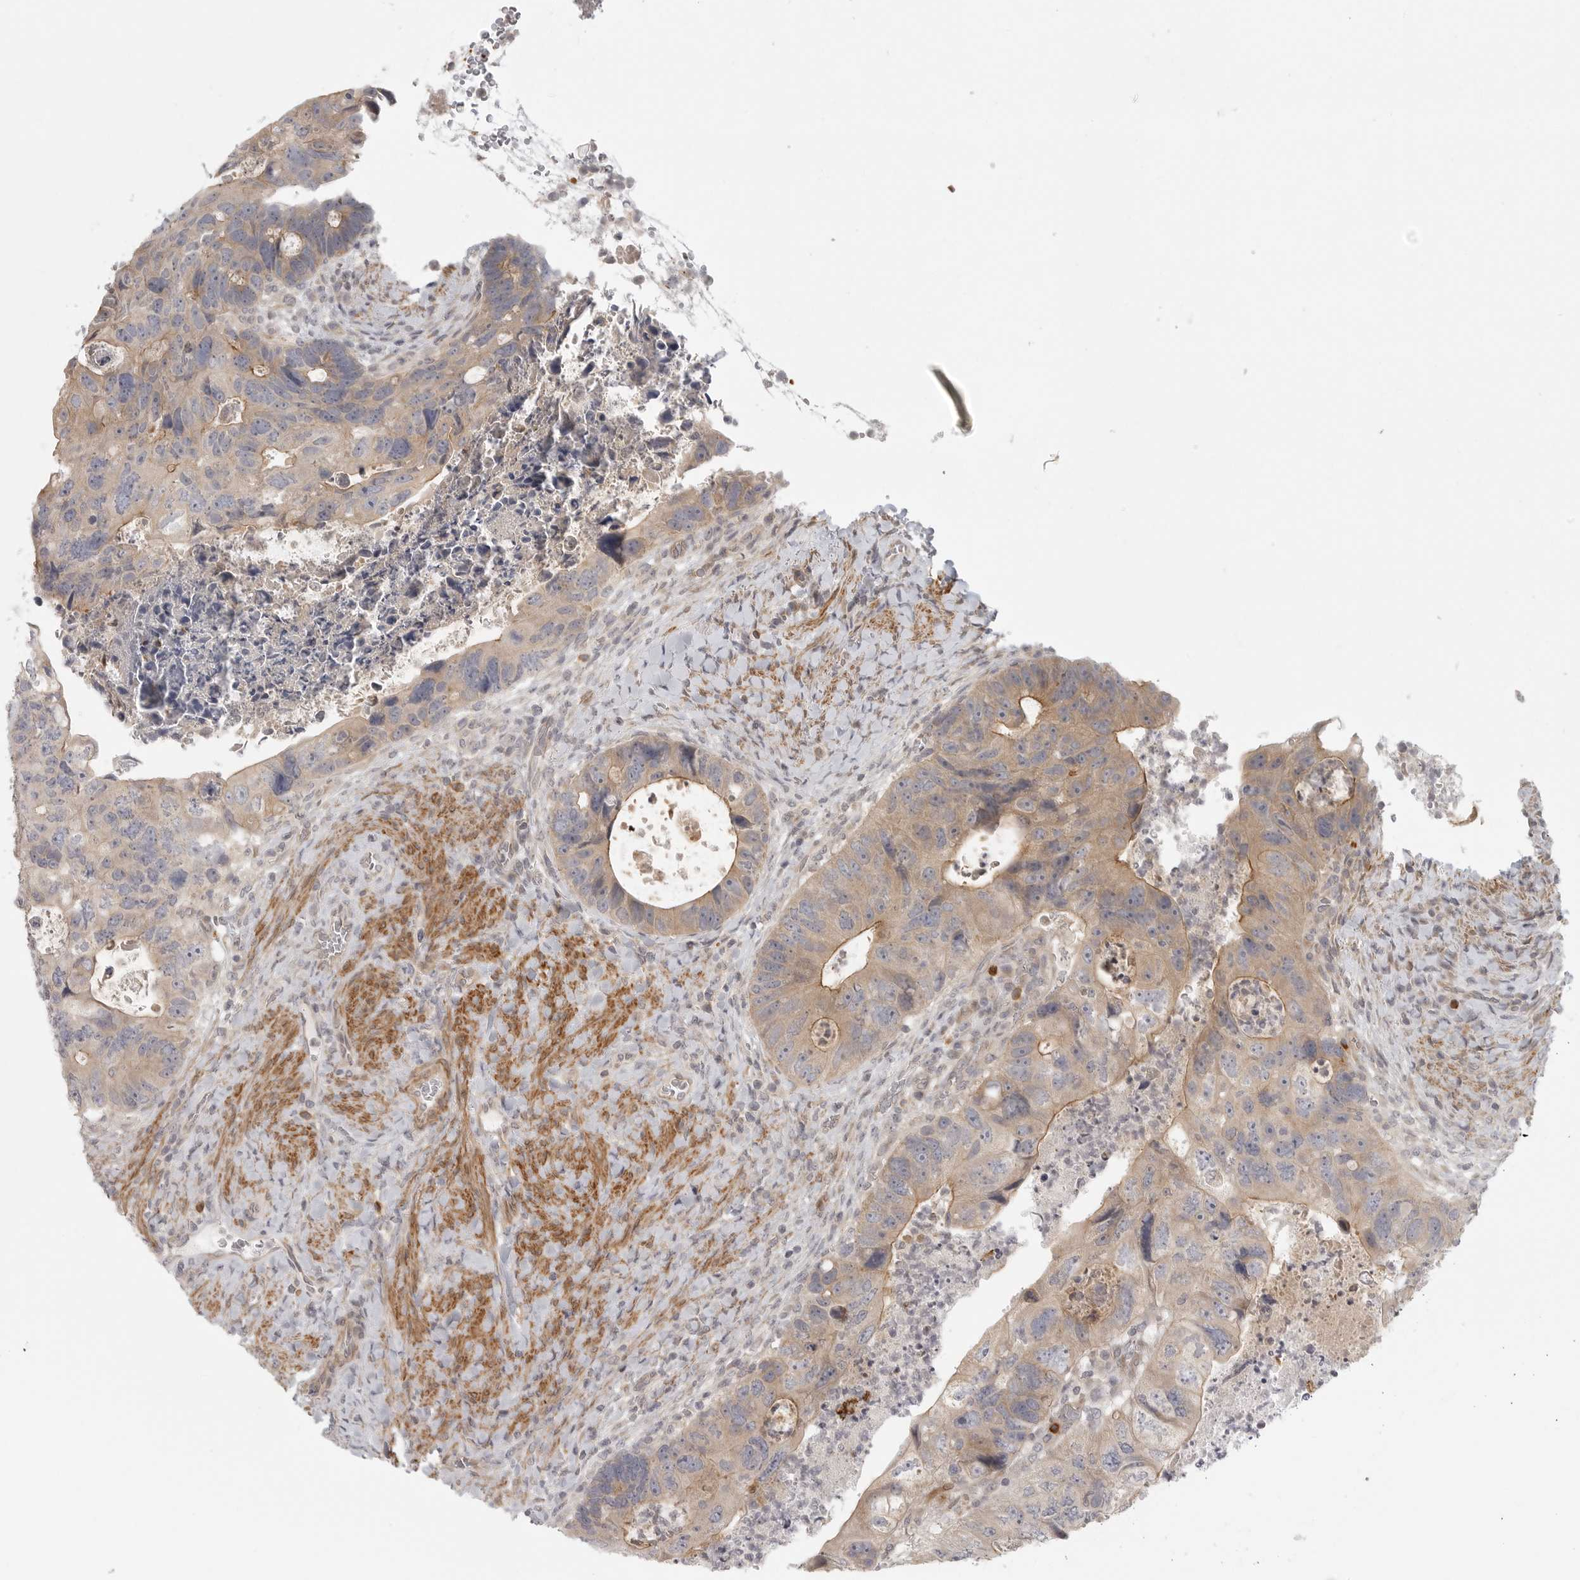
{"staining": {"intensity": "moderate", "quantity": "25%-75%", "location": "cytoplasmic/membranous"}, "tissue": "colorectal cancer", "cell_type": "Tumor cells", "image_type": "cancer", "snomed": [{"axis": "morphology", "description": "Adenocarcinoma, NOS"}, {"axis": "topography", "description": "Rectum"}], "caption": "Colorectal cancer tissue exhibits moderate cytoplasmic/membranous positivity in approximately 25%-75% of tumor cells", "gene": "CCPG1", "patient": {"sex": "male", "age": 59}}